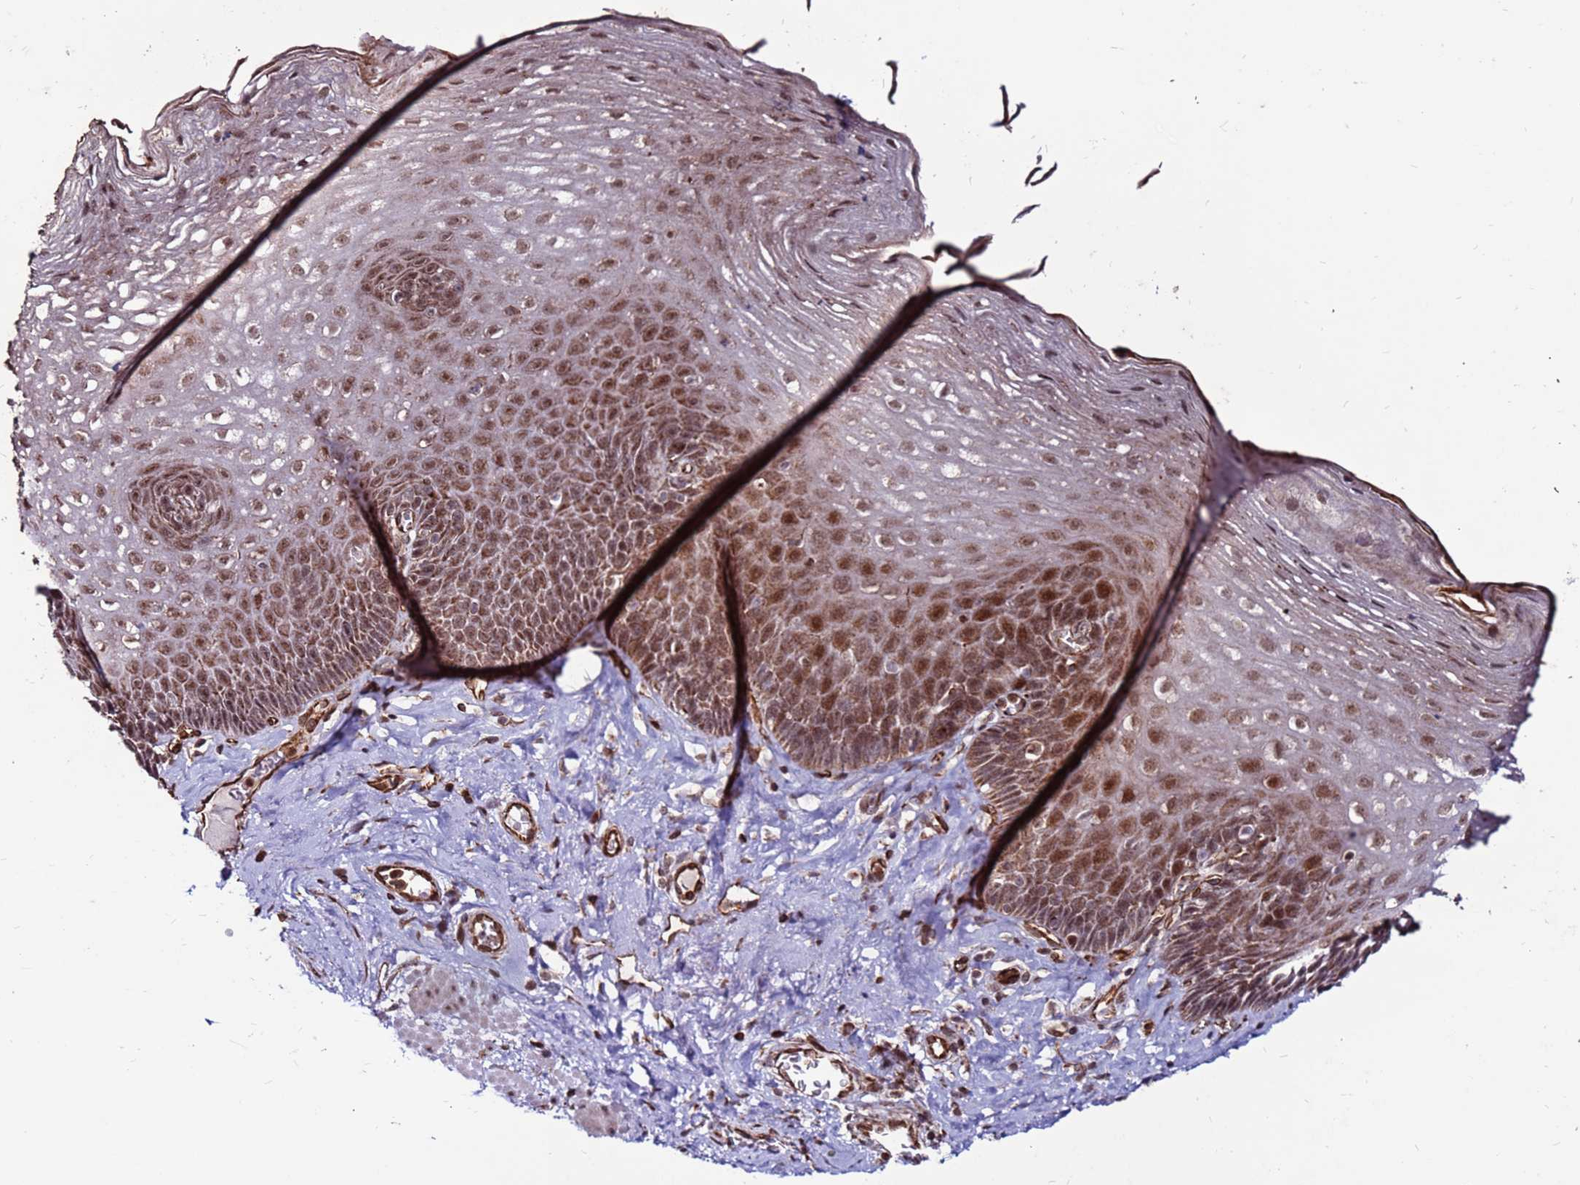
{"staining": {"intensity": "moderate", "quantity": ">75%", "location": "nuclear"}, "tissue": "esophagus", "cell_type": "Squamous epithelial cells", "image_type": "normal", "snomed": [{"axis": "morphology", "description": "Normal tissue, NOS"}, {"axis": "topography", "description": "Esophagus"}], "caption": "A brown stain shows moderate nuclear positivity of a protein in squamous epithelial cells of unremarkable human esophagus.", "gene": "CLK3", "patient": {"sex": "female", "age": 66}}